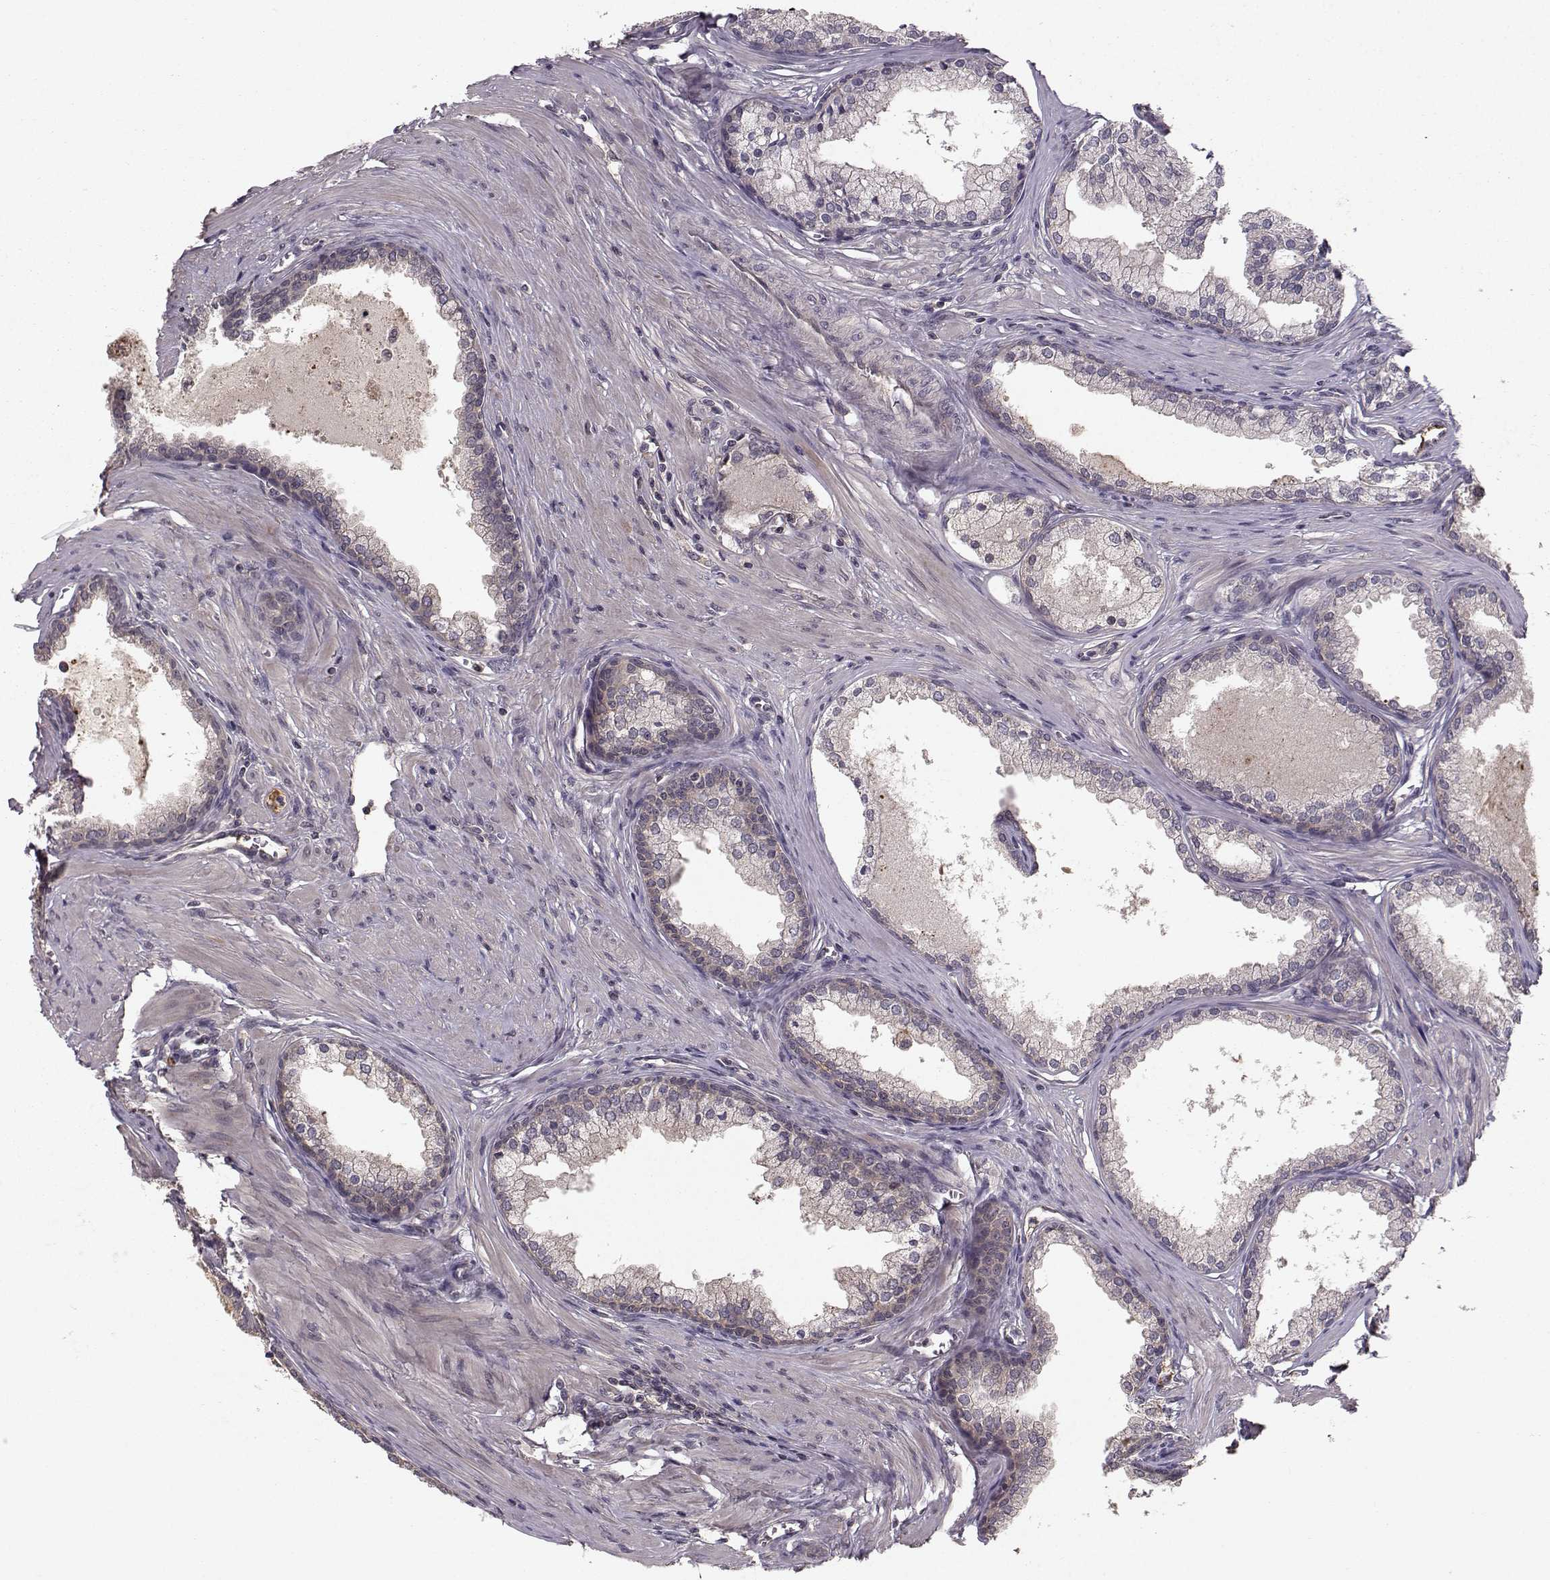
{"staining": {"intensity": "weak", "quantity": "25%-75%", "location": "cytoplasmic/membranous"}, "tissue": "prostate cancer", "cell_type": "Tumor cells", "image_type": "cancer", "snomed": [{"axis": "morphology", "description": "Adenocarcinoma, NOS"}, {"axis": "topography", "description": "Prostate"}], "caption": "Protein staining reveals weak cytoplasmic/membranous expression in approximately 25%-75% of tumor cells in prostate cancer.", "gene": "WNT6", "patient": {"sex": "male", "age": 66}}